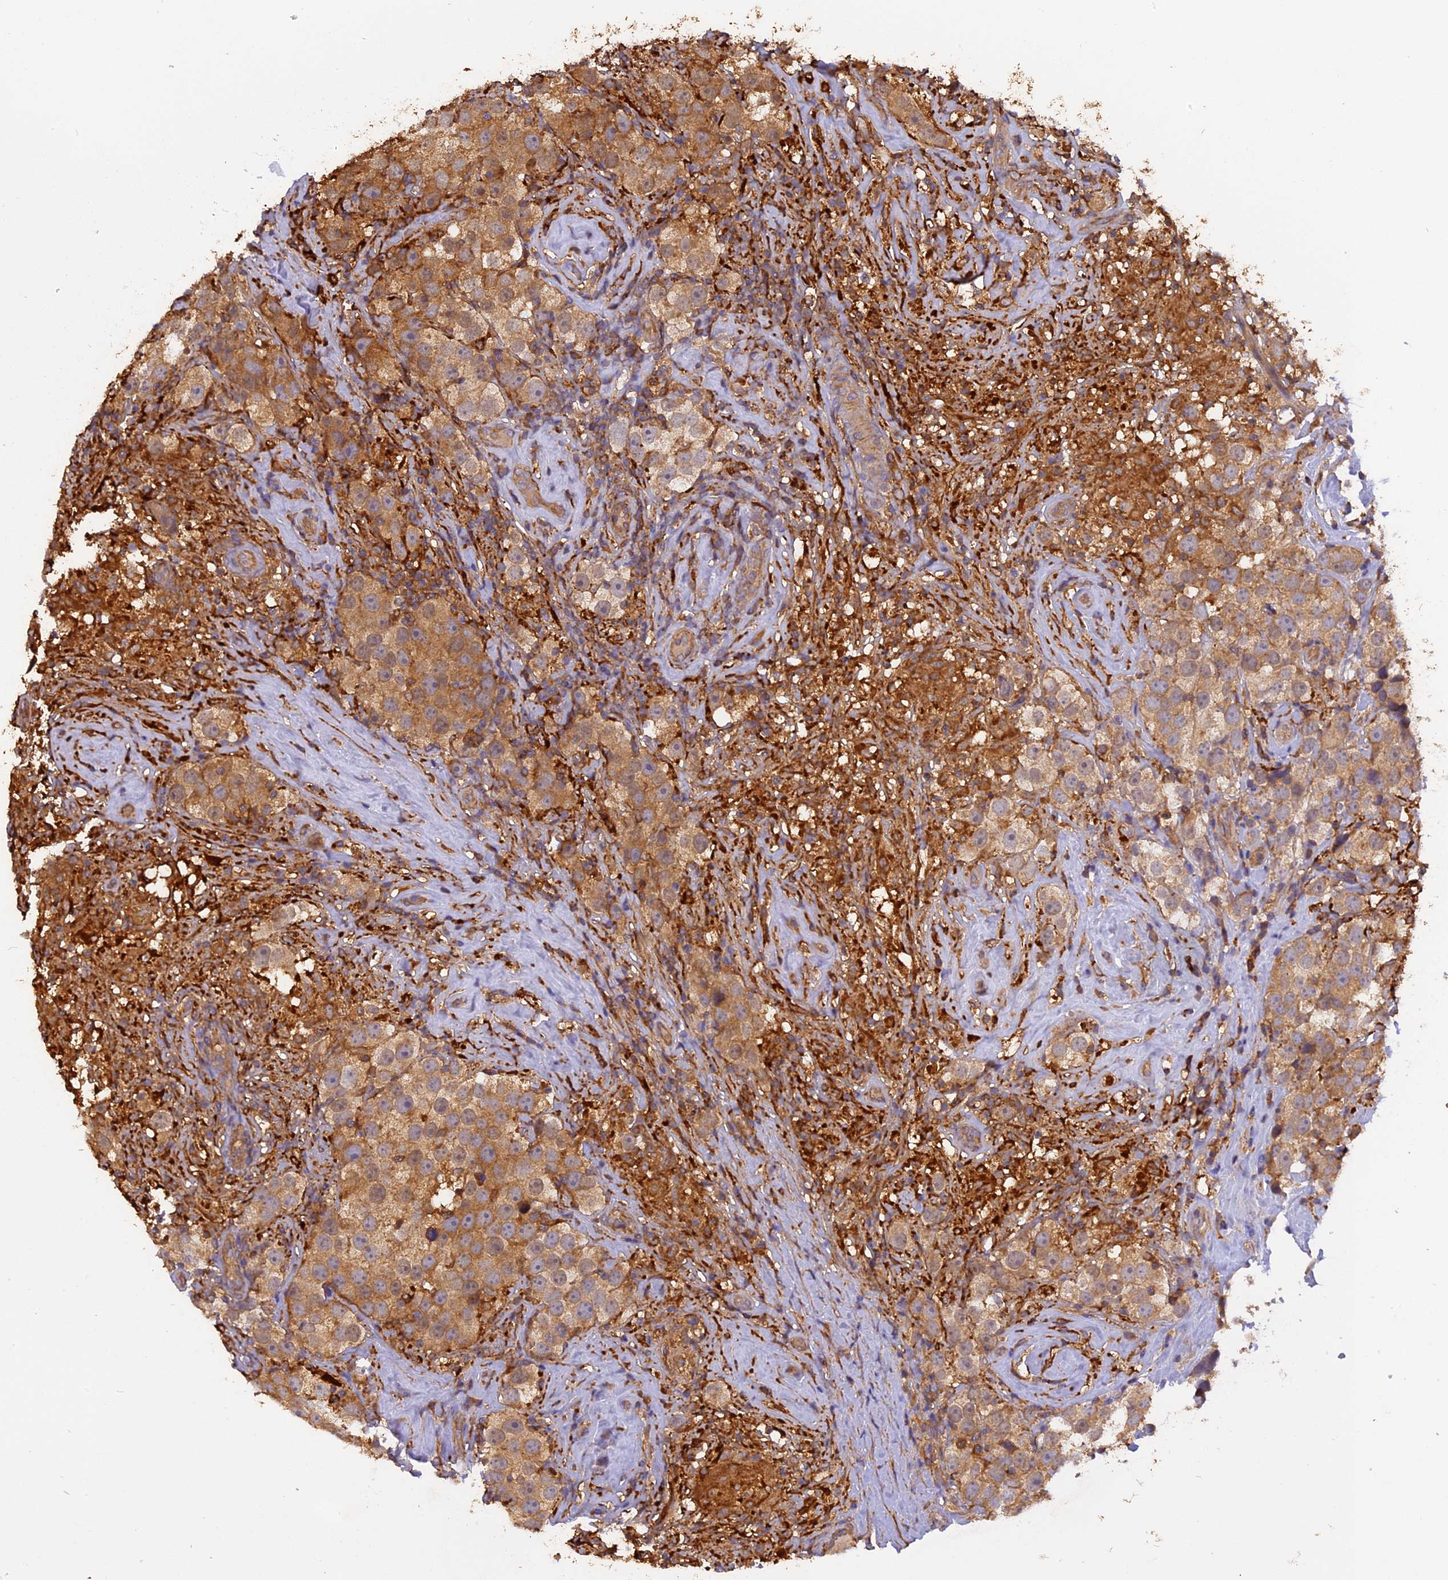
{"staining": {"intensity": "moderate", "quantity": ">75%", "location": "cytoplasmic/membranous"}, "tissue": "testis cancer", "cell_type": "Tumor cells", "image_type": "cancer", "snomed": [{"axis": "morphology", "description": "Seminoma, NOS"}, {"axis": "topography", "description": "Testis"}], "caption": "Seminoma (testis) stained with immunohistochemistry (IHC) reveals moderate cytoplasmic/membranous expression in about >75% of tumor cells.", "gene": "STOML1", "patient": {"sex": "male", "age": 49}}